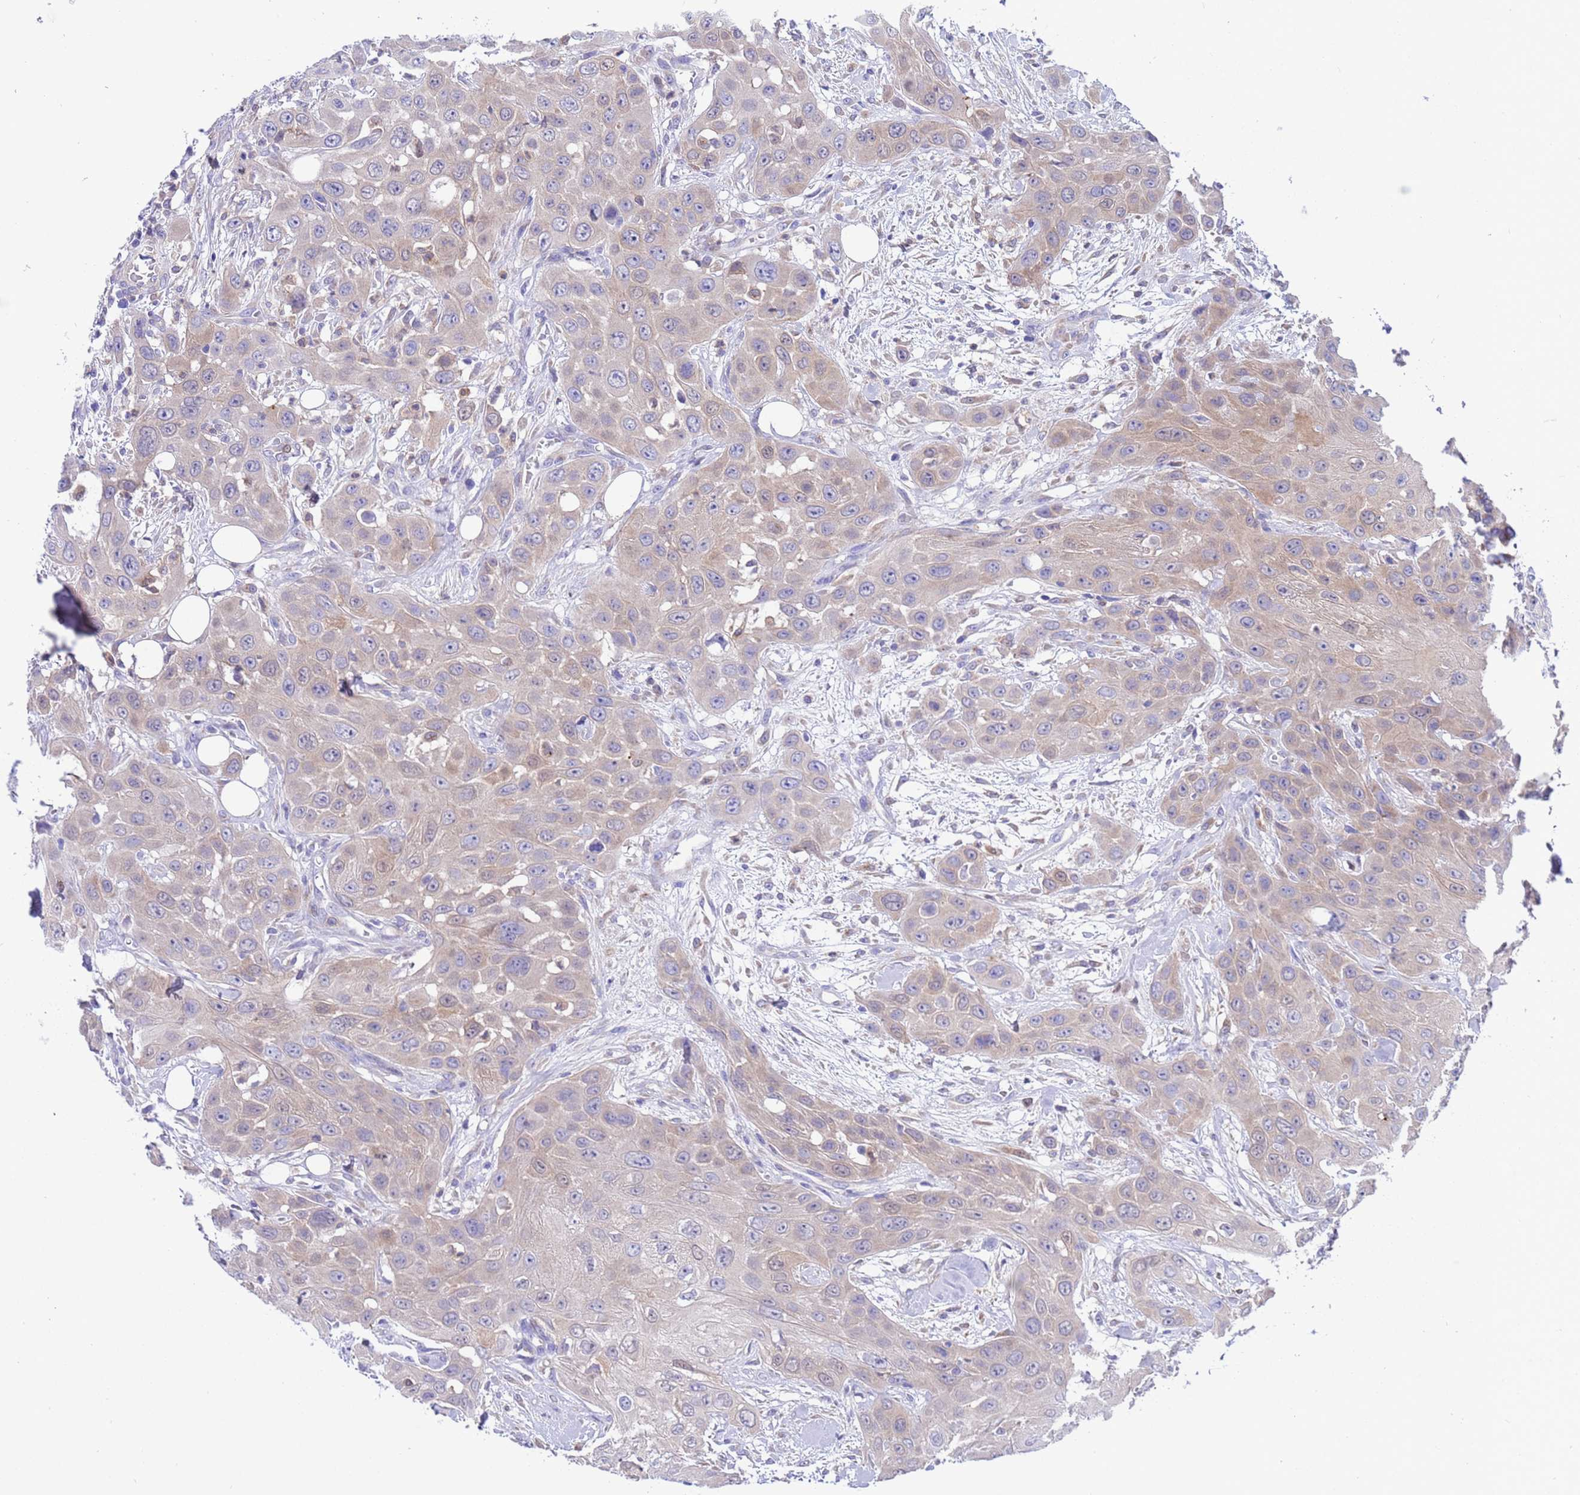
{"staining": {"intensity": "weak", "quantity": "<25%", "location": "cytoplasmic/membranous"}, "tissue": "head and neck cancer", "cell_type": "Tumor cells", "image_type": "cancer", "snomed": [{"axis": "morphology", "description": "Squamous cell carcinoma, NOS"}, {"axis": "topography", "description": "Head-Neck"}], "caption": "Immunohistochemistry photomicrograph of neoplastic tissue: head and neck squamous cell carcinoma stained with DAB (3,3'-diaminobenzidine) displays no significant protein positivity in tumor cells.", "gene": "C6orf47", "patient": {"sex": "male", "age": 81}}